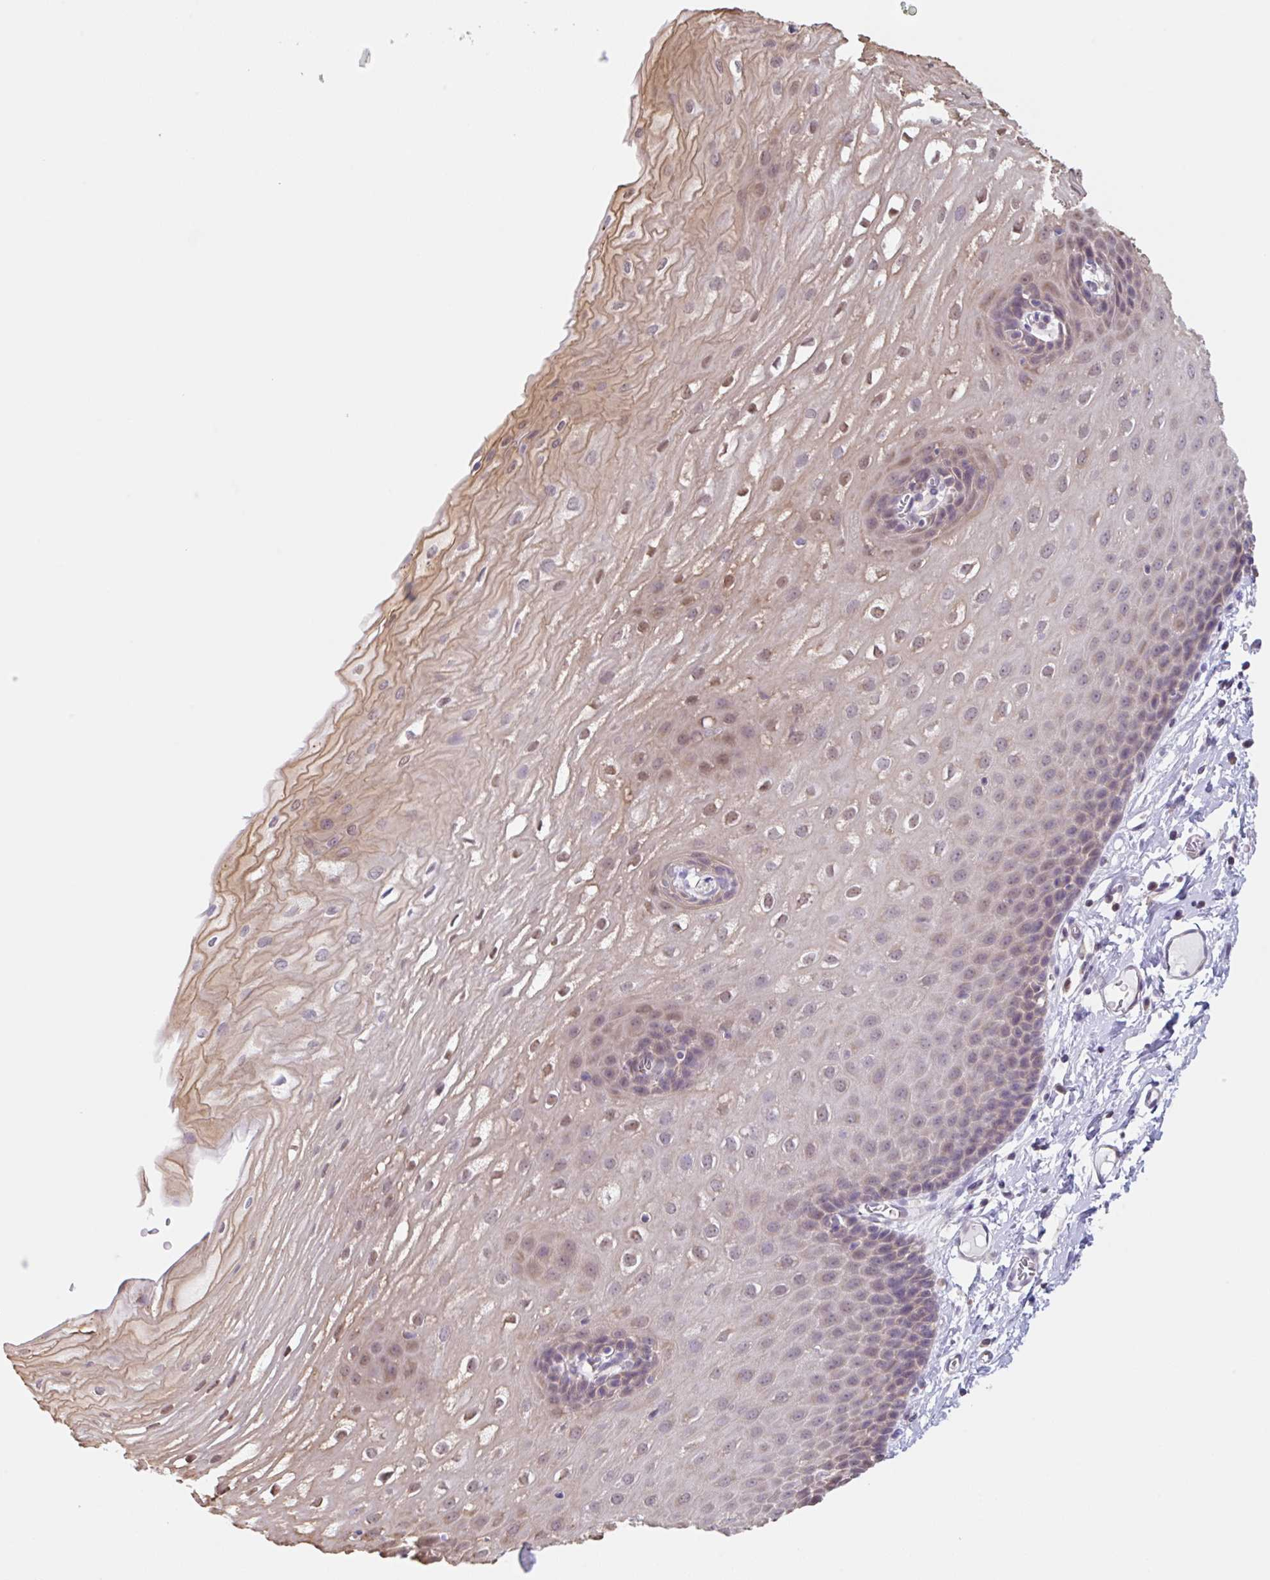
{"staining": {"intensity": "moderate", "quantity": "25%-75%", "location": "cytoplasmic/membranous,nuclear"}, "tissue": "esophagus", "cell_type": "Squamous epithelial cells", "image_type": "normal", "snomed": [{"axis": "morphology", "description": "Normal tissue, NOS"}, {"axis": "topography", "description": "Esophagus"}], "caption": "Protein expression by immunohistochemistry (IHC) exhibits moderate cytoplasmic/membranous,nuclear positivity in approximately 25%-75% of squamous epithelial cells in unremarkable esophagus.", "gene": "TBPL2", "patient": {"sex": "male", "age": 70}}